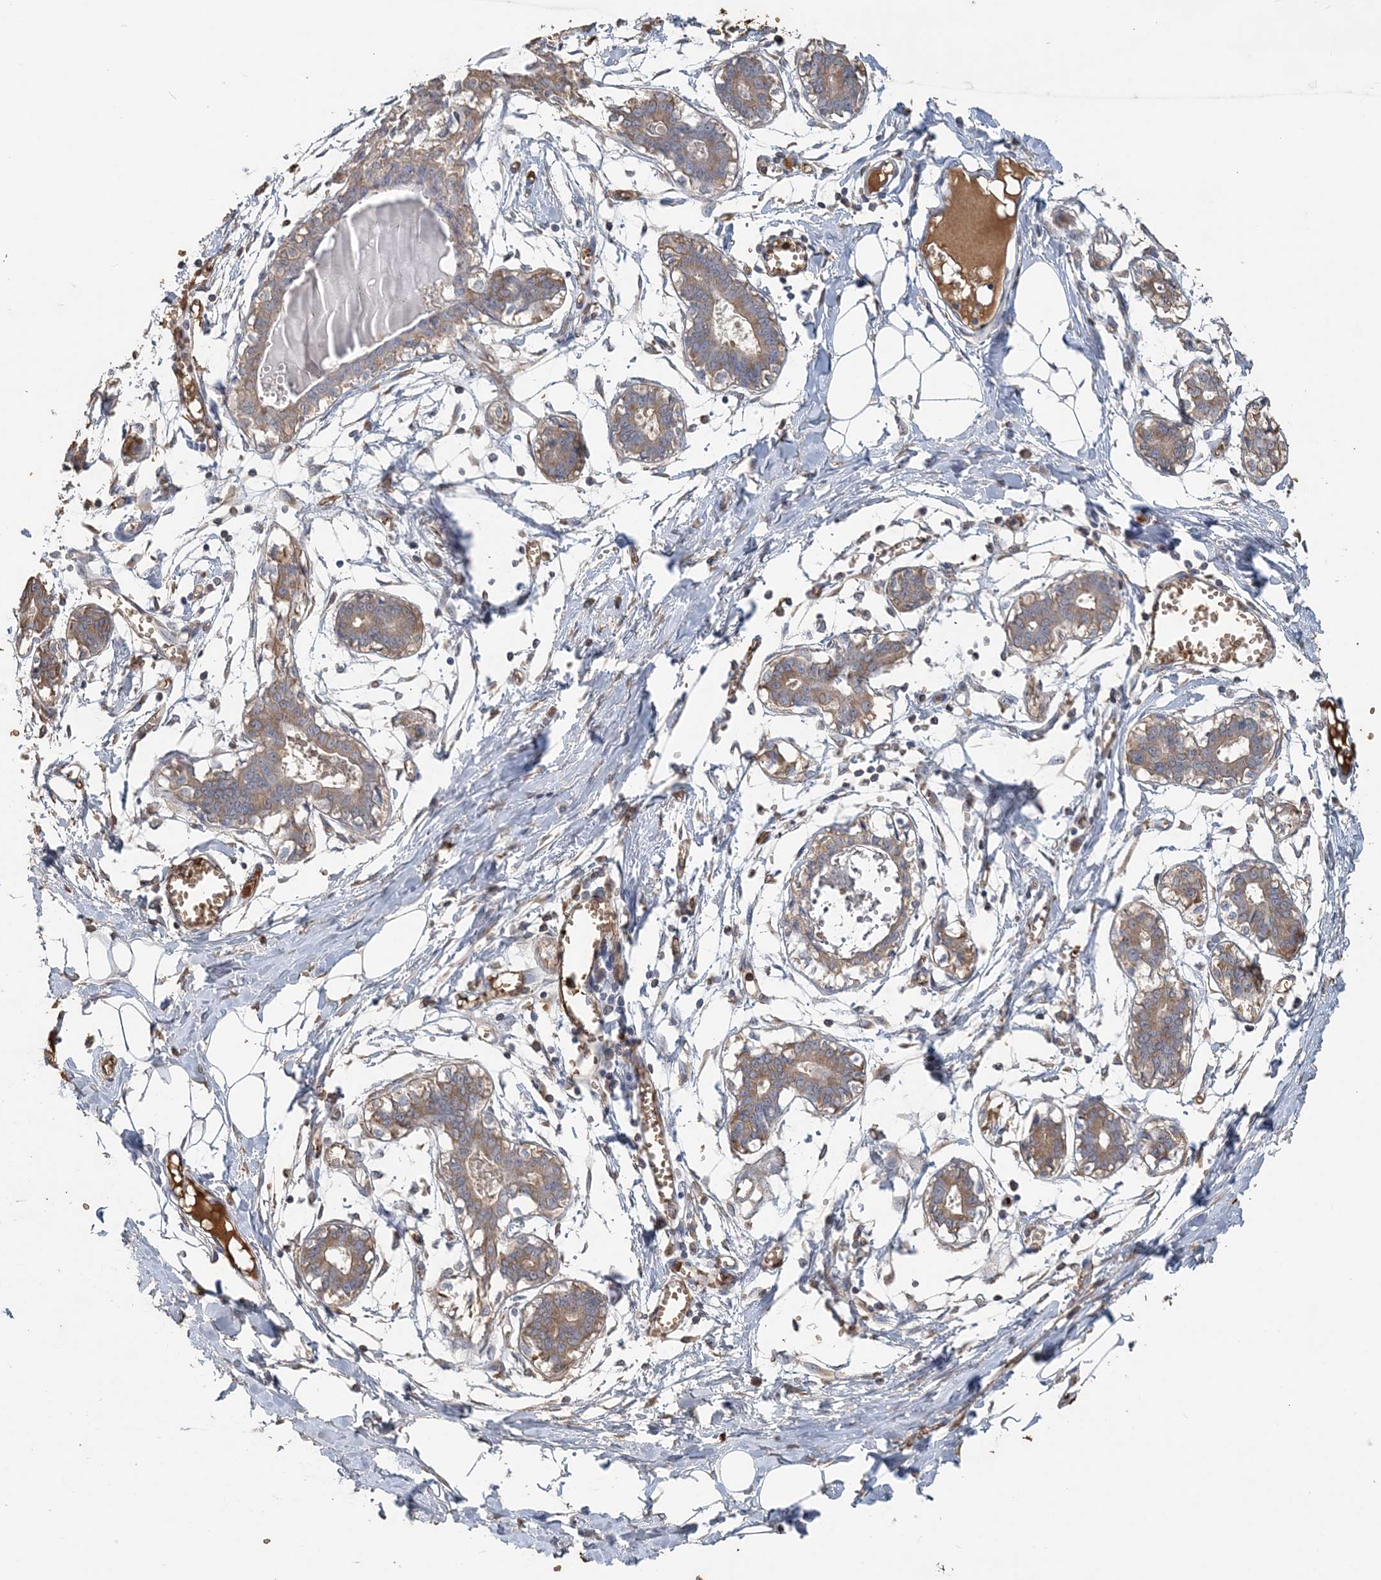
{"staining": {"intensity": "negative", "quantity": "none", "location": "none"}, "tissue": "breast", "cell_type": "Adipocytes", "image_type": "normal", "snomed": [{"axis": "morphology", "description": "Normal tissue, NOS"}, {"axis": "topography", "description": "Breast"}], "caption": "The image shows no significant expression in adipocytes of breast.", "gene": "HBD", "patient": {"sex": "female", "age": 27}}